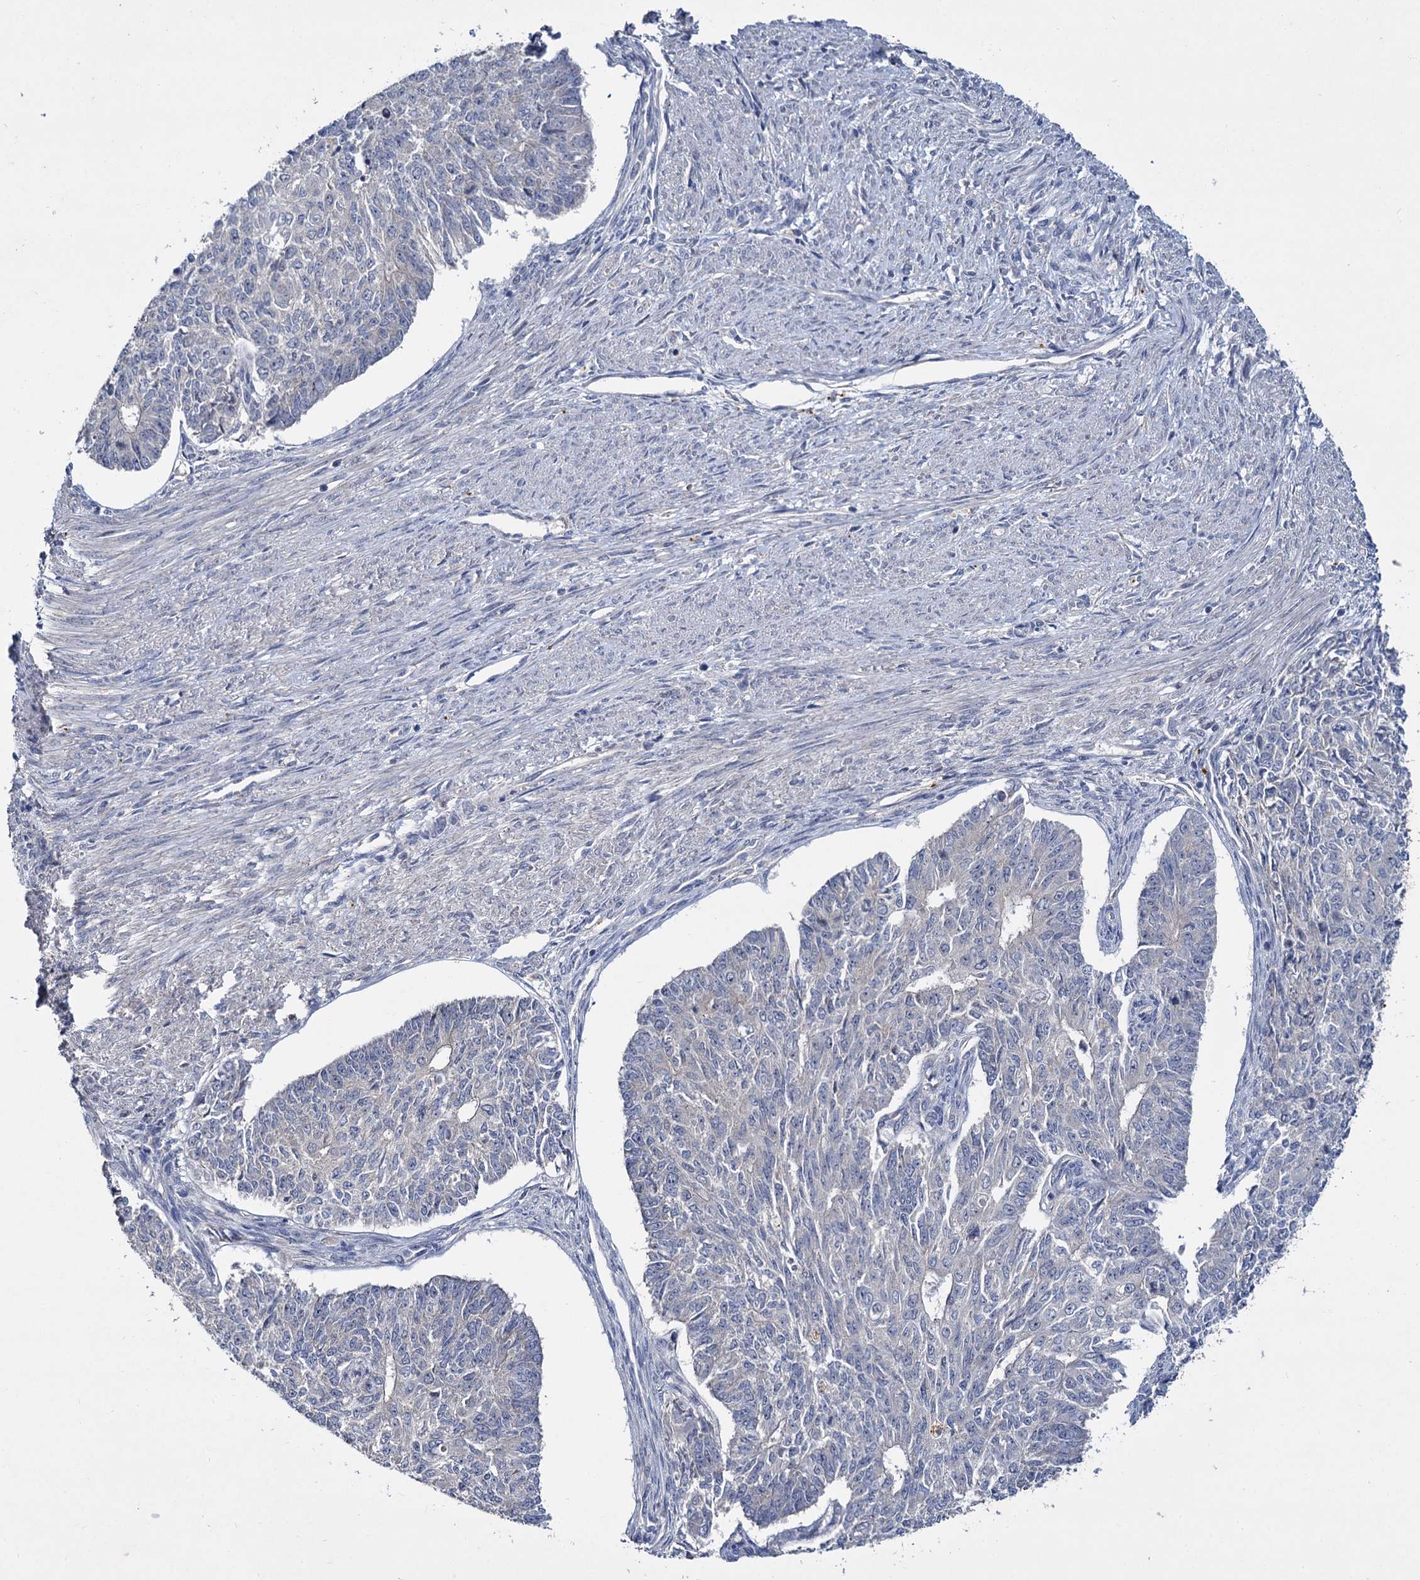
{"staining": {"intensity": "negative", "quantity": "none", "location": "none"}, "tissue": "endometrial cancer", "cell_type": "Tumor cells", "image_type": "cancer", "snomed": [{"axis": "morphology", "description": "Adenocarcinoma, NOS"}, {"axis": "topography", "description": "Endometrium"}], "caption": "Micrograph shows no protein staining in tumor cells of endometrial adenocarcinoma tissue.", "gene": "ATP9A", "patient": {"sex": "female", "age": 32}}